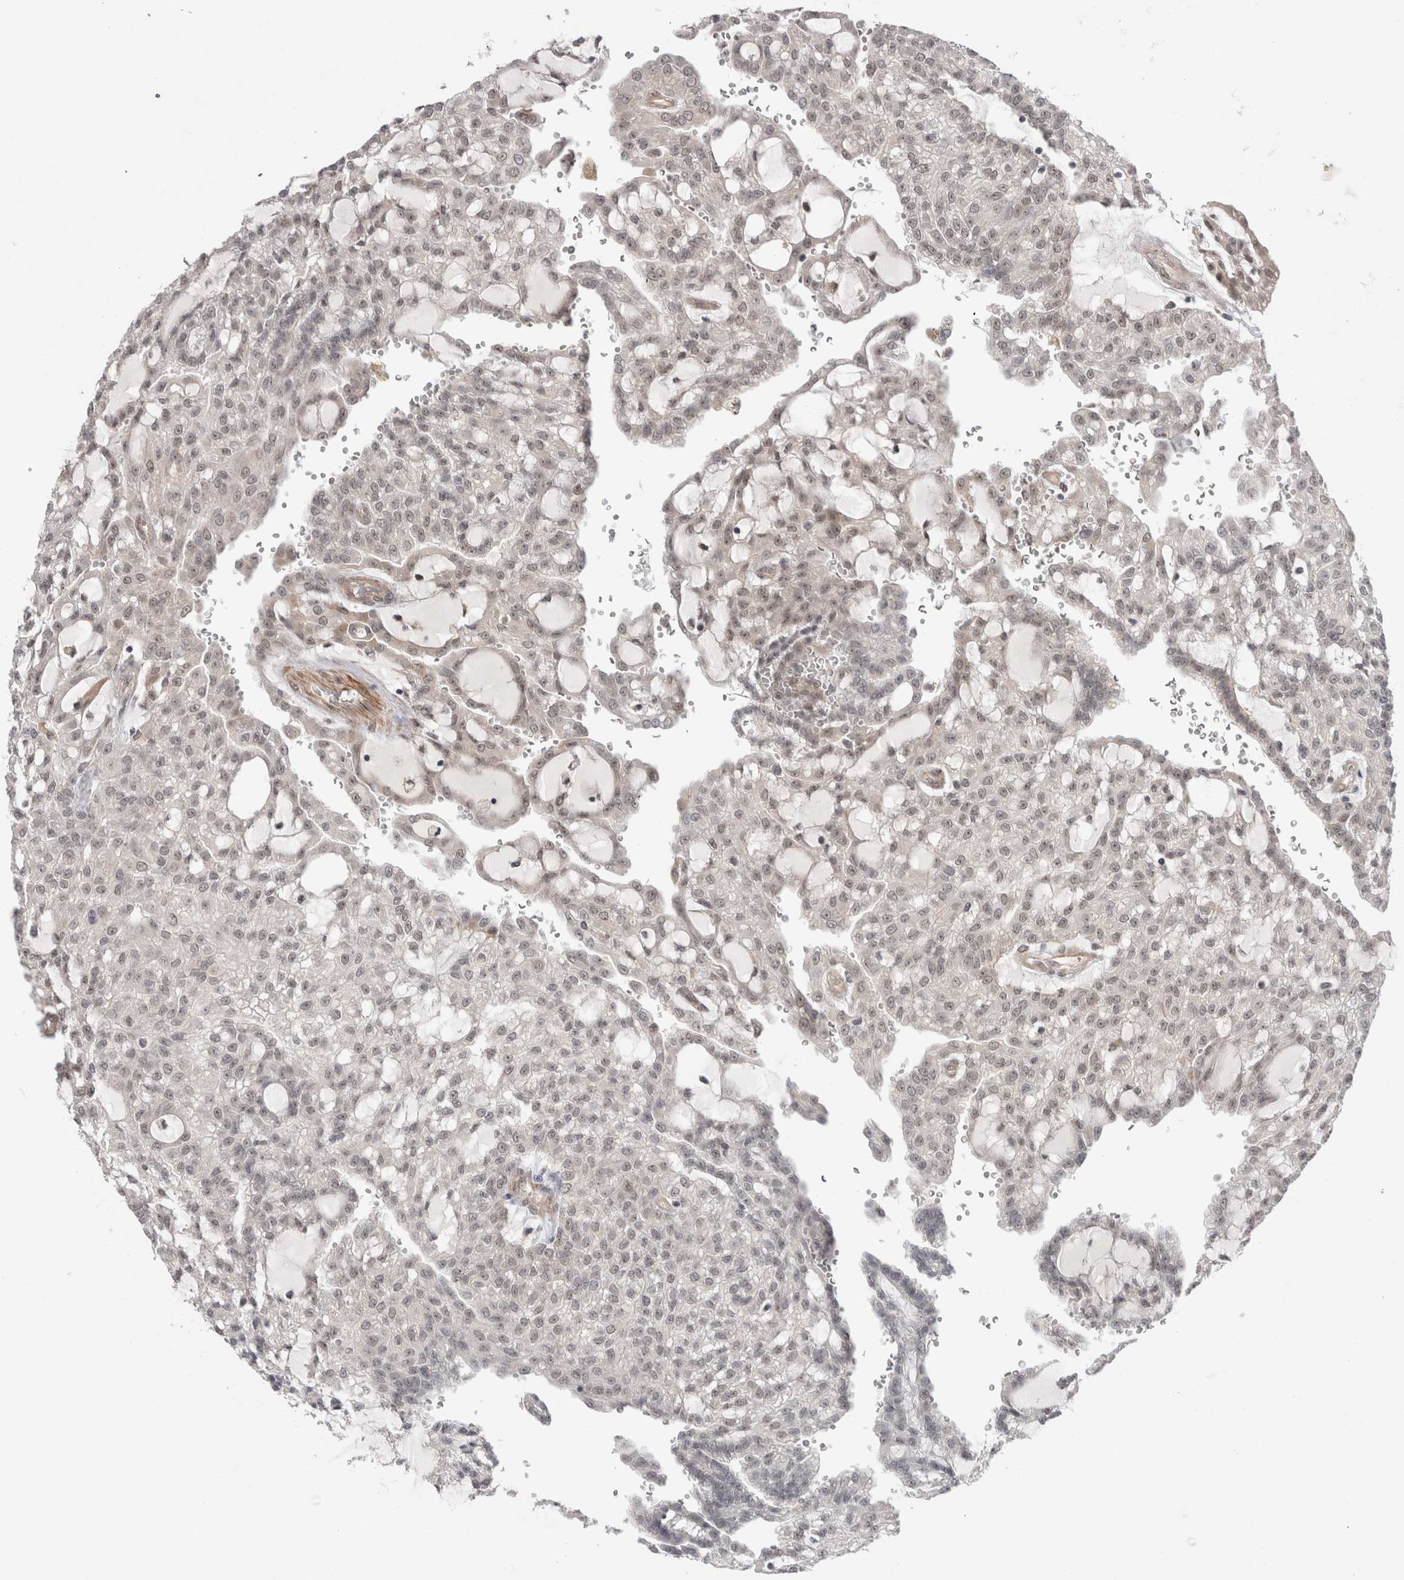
{"staining": {"intensity": "weak", "quantity": ">75%", "location": "nuclear"}, "tissue": "renal cancer", "cell_type": "Tumor cells", "image_type": "cancer", "snomed": [{"axis": "morphology", "description": "Adenocarcinoma, NOS"}, {"axis": "topography", "description": "Kidney"}], "caption": "Approximately >75% of tumor cells in renal adenocarcinoma demonstrate weak nuclear protein expression as visualized by brown immunohistochemical staining.", "gene": "EXOSC4", "patient": {"sex": "male", "age": 63}}